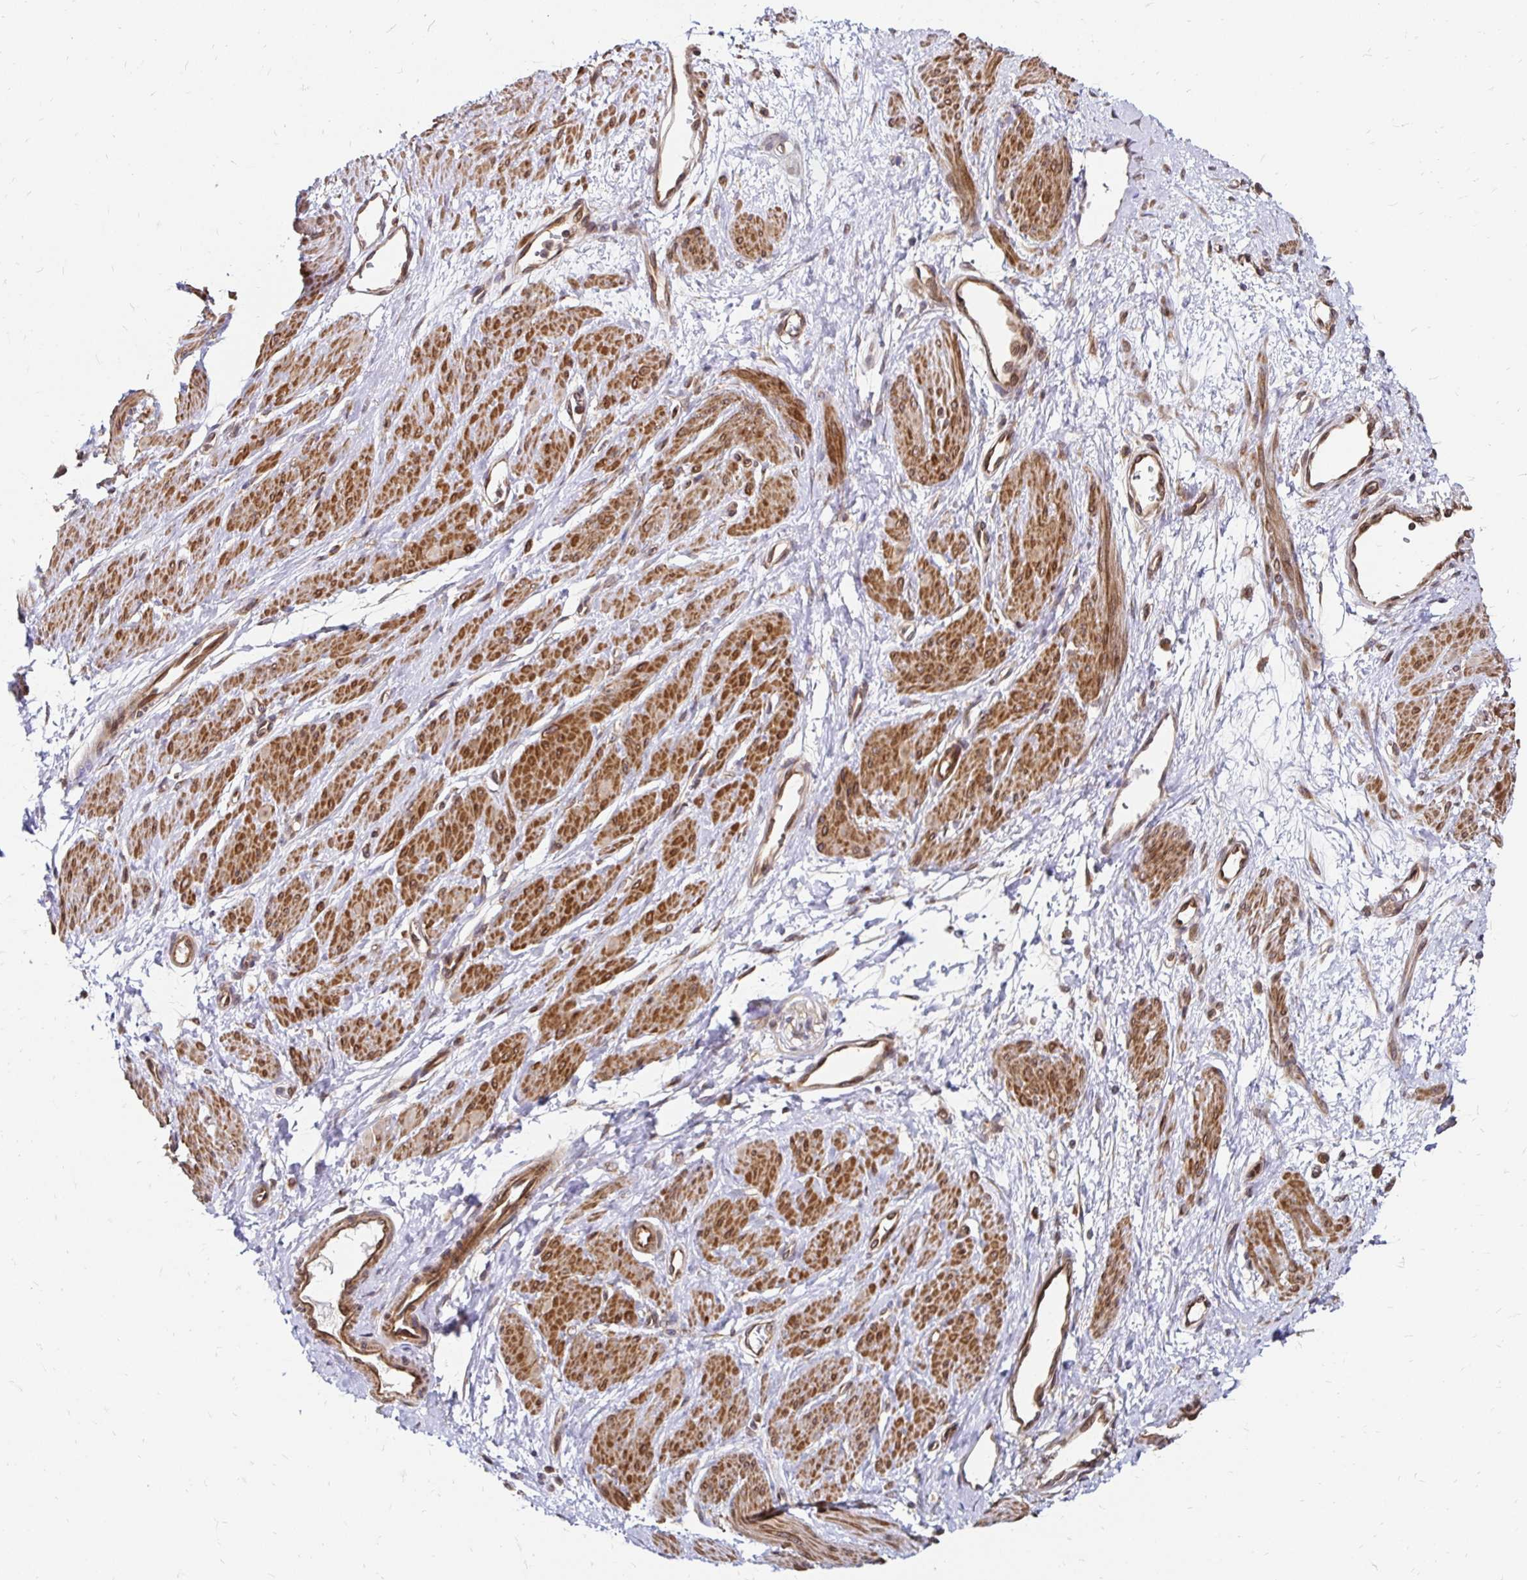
{"staining": {"intensity": "moderate", "quantity": ">75%", "location": "cytoplasmic/membranous"}, "tissue": "smooth muscle", "cell_type": "Smooth muscle cells", "image_type": "normal", "snomed": [{"axis": "morphology", "description": "Normal tissue, NOS"}, {"axis": "topography", "description": "Smooth muscle"}, {"axis": "topography", "description": "Uterus"}], "caption": "Smooth muscle stained with a protein marker exhibits moderate staining in smooth muscle cells.", "gene": "ZW10", "patient": {"sex": "female", "age": 39}}